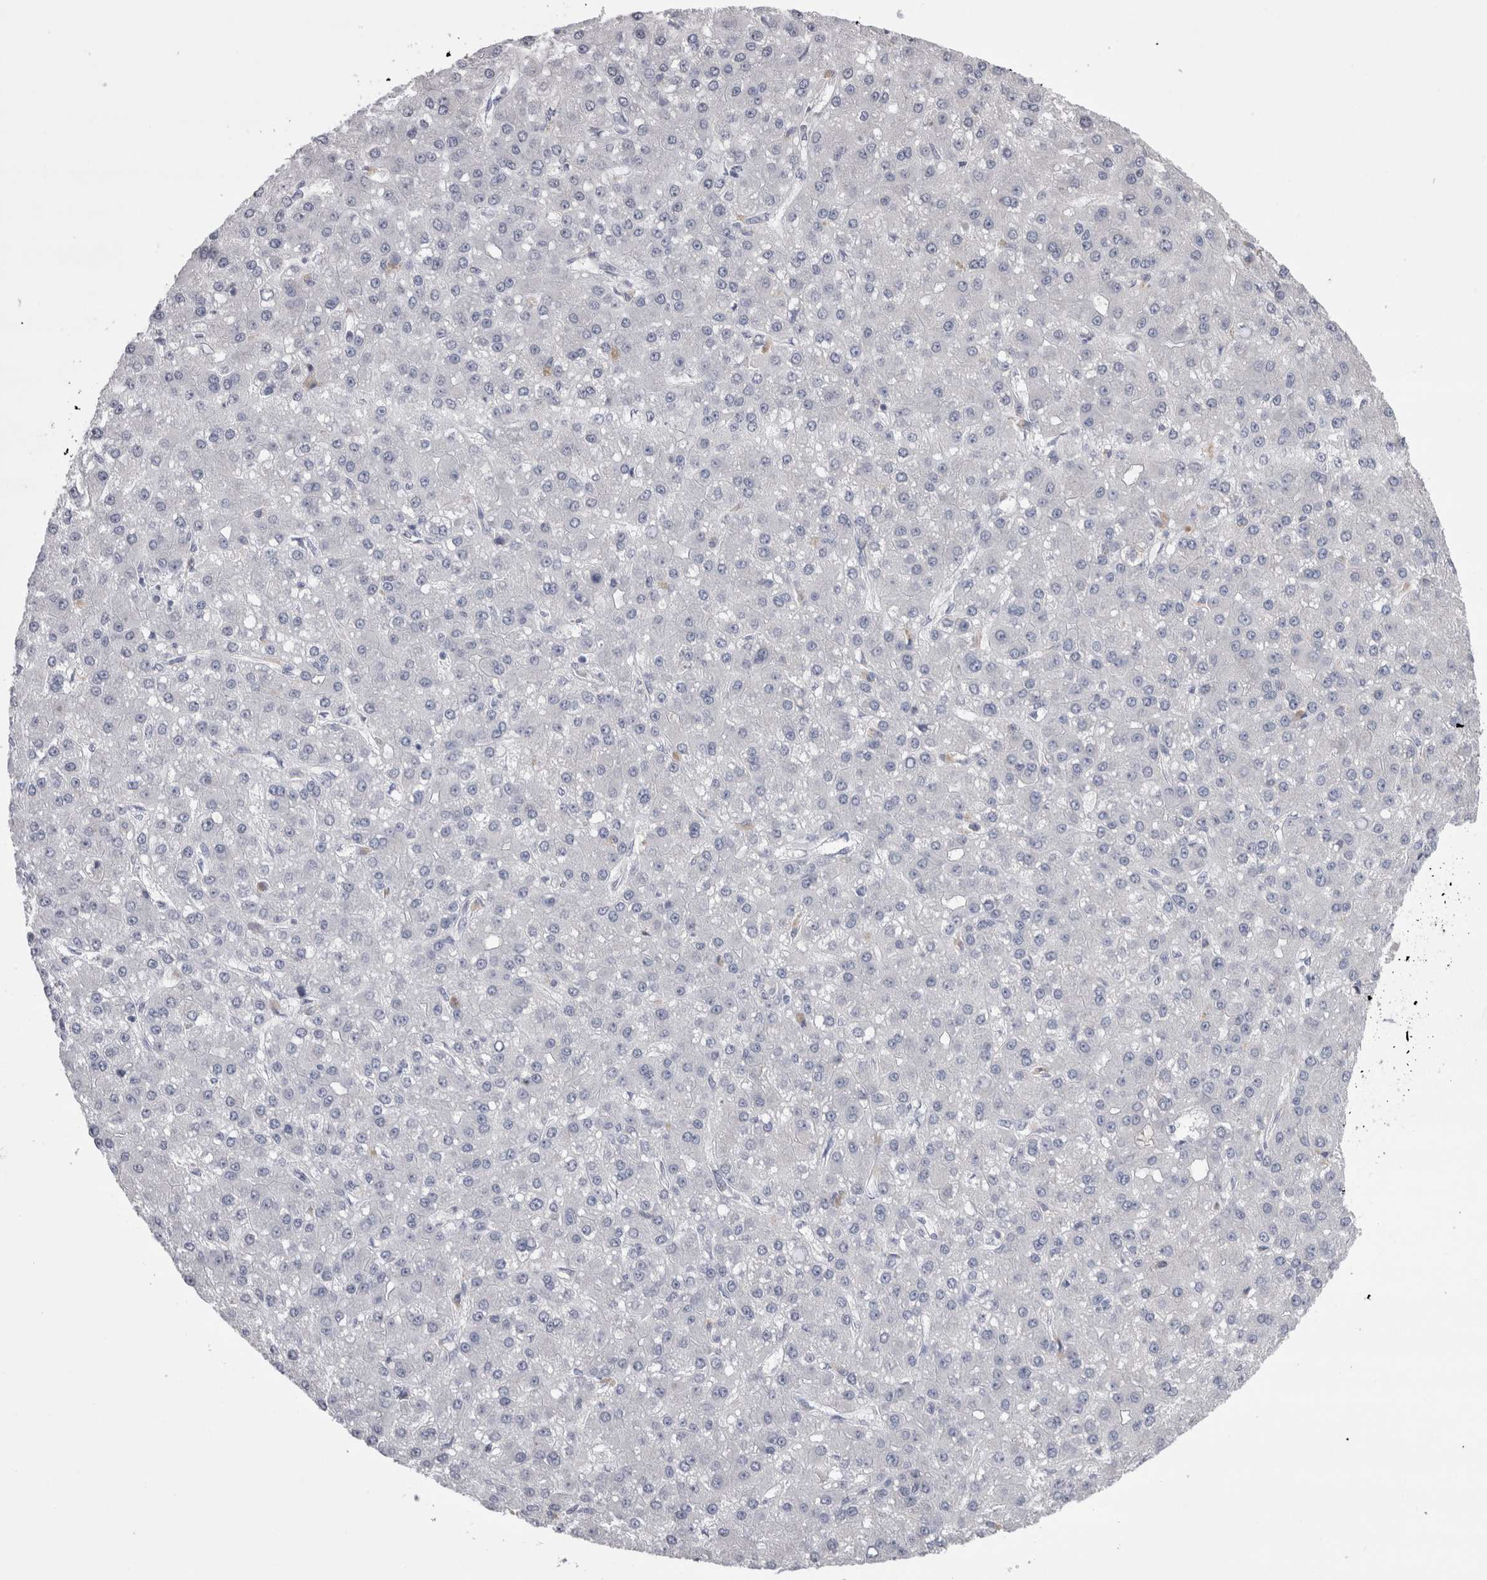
{"staining": {"intensity": "negative", "quantity": "none", "location": "none"}, "tissue": "liver cancer", "cell_type": "Tumor cells", "image_type": "cancer", "snomed": [{"axis": "morphology", "description": "Carcinoma, Hepatocellular, NOS"}, {"axis": "topography", "description": "Liver"}], "caption": "The image reveals no significant positivity in tumor cells of hepatocellular carcinoma (liver).", "gene": "REG1A", "patient": {"sex": "male", "age": 67}}